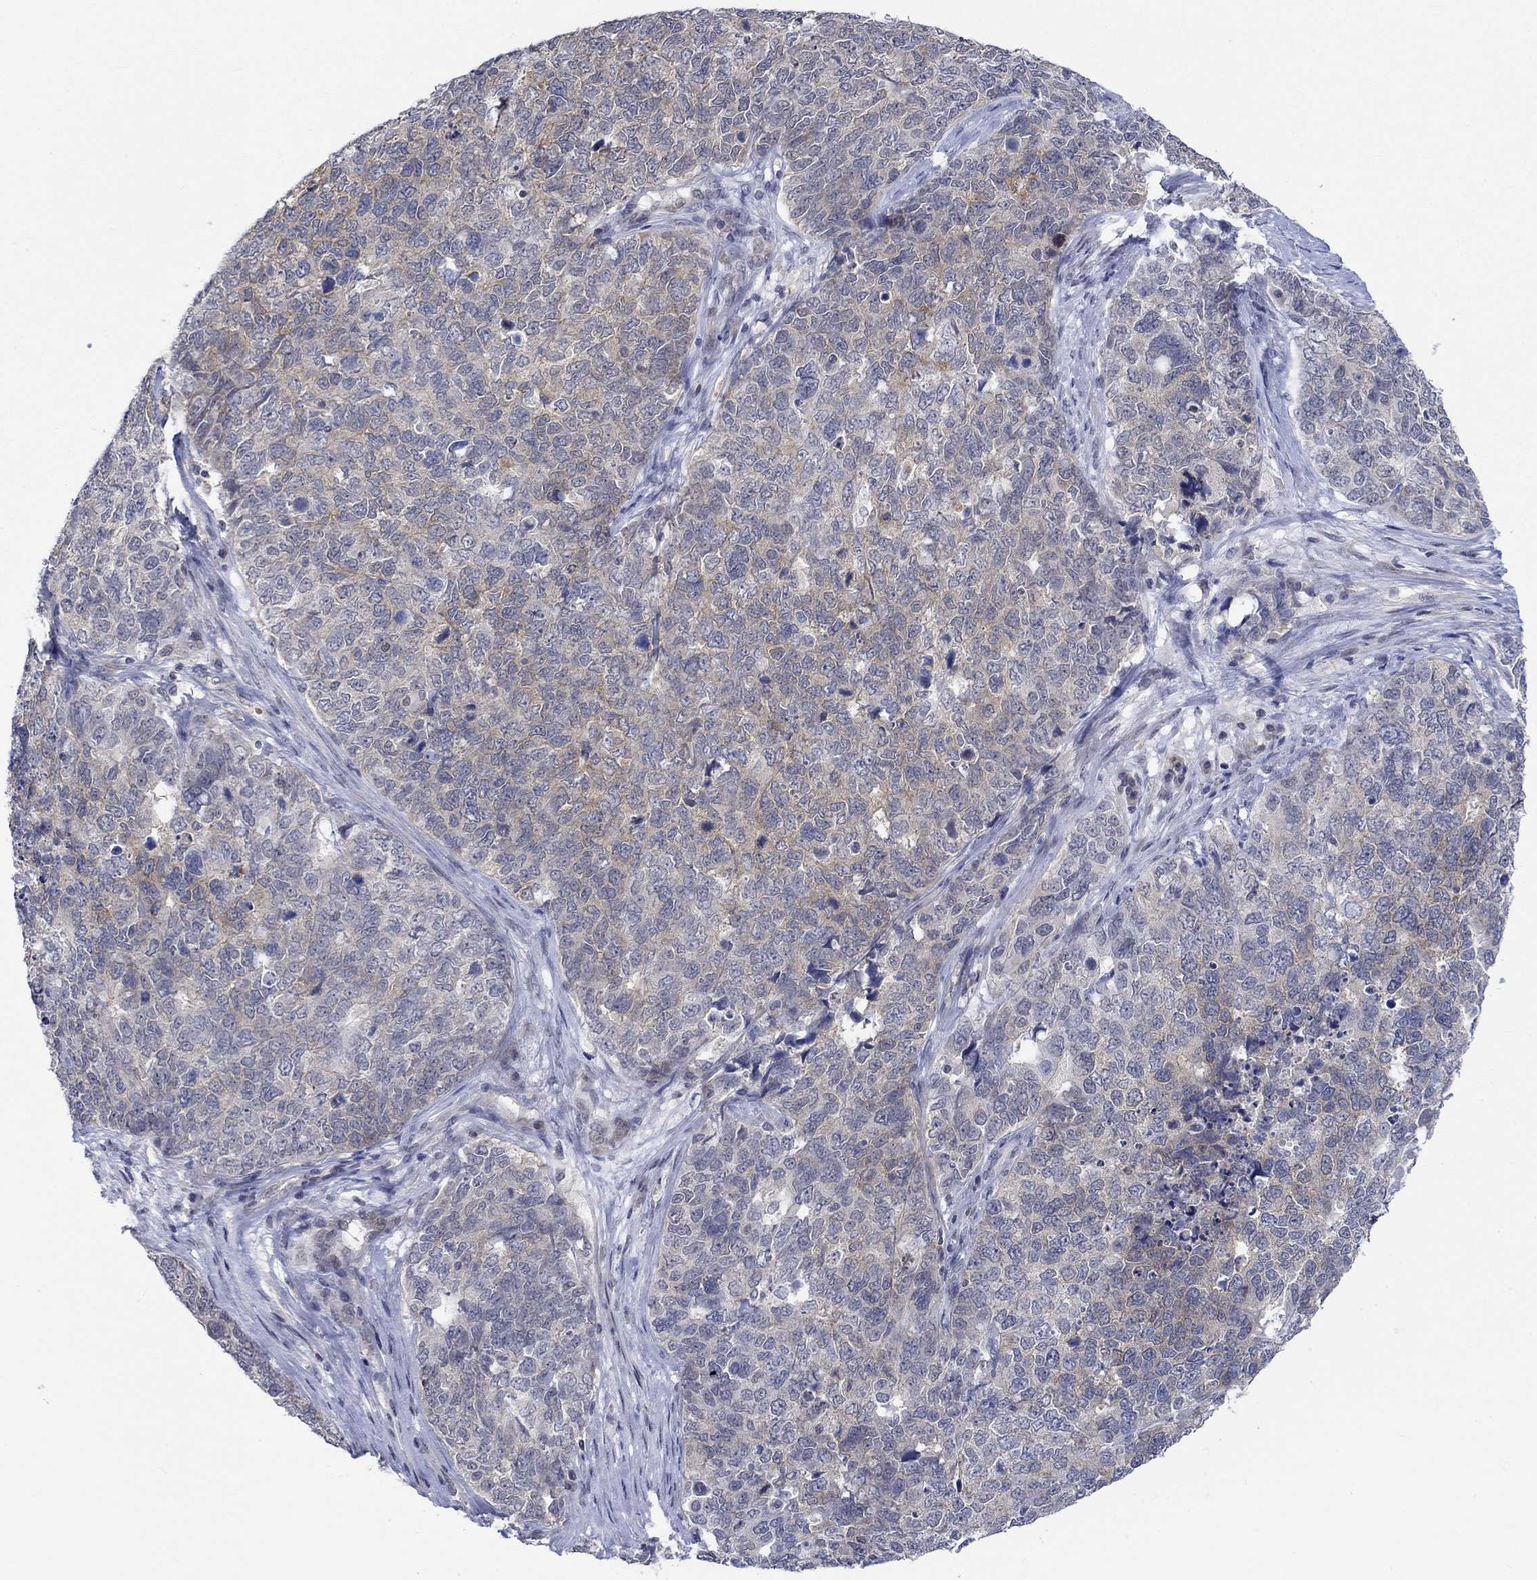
{"staining": {"intensity": "moderate", "quantity": "<25%", "location": "cytoplasmic/membranous"}, "tissue": "cervical cancer", "cell_type": "Tumor cells", "image_type": "cancer", "snomed": [{"axis": "morphology", "description": "Squamous cell carcinoma, NOS"}, {"axis": "topography", "description": "Cervix"}], "caption": "Cervical squamous cell carcinoma was stained to show a protein in brown. There is low levels of moderate cytoplasmic/membranous staining in about <25% of tumor cells.", "gene": "WASF1", "patient": {"sex": "female", "age": 63}}